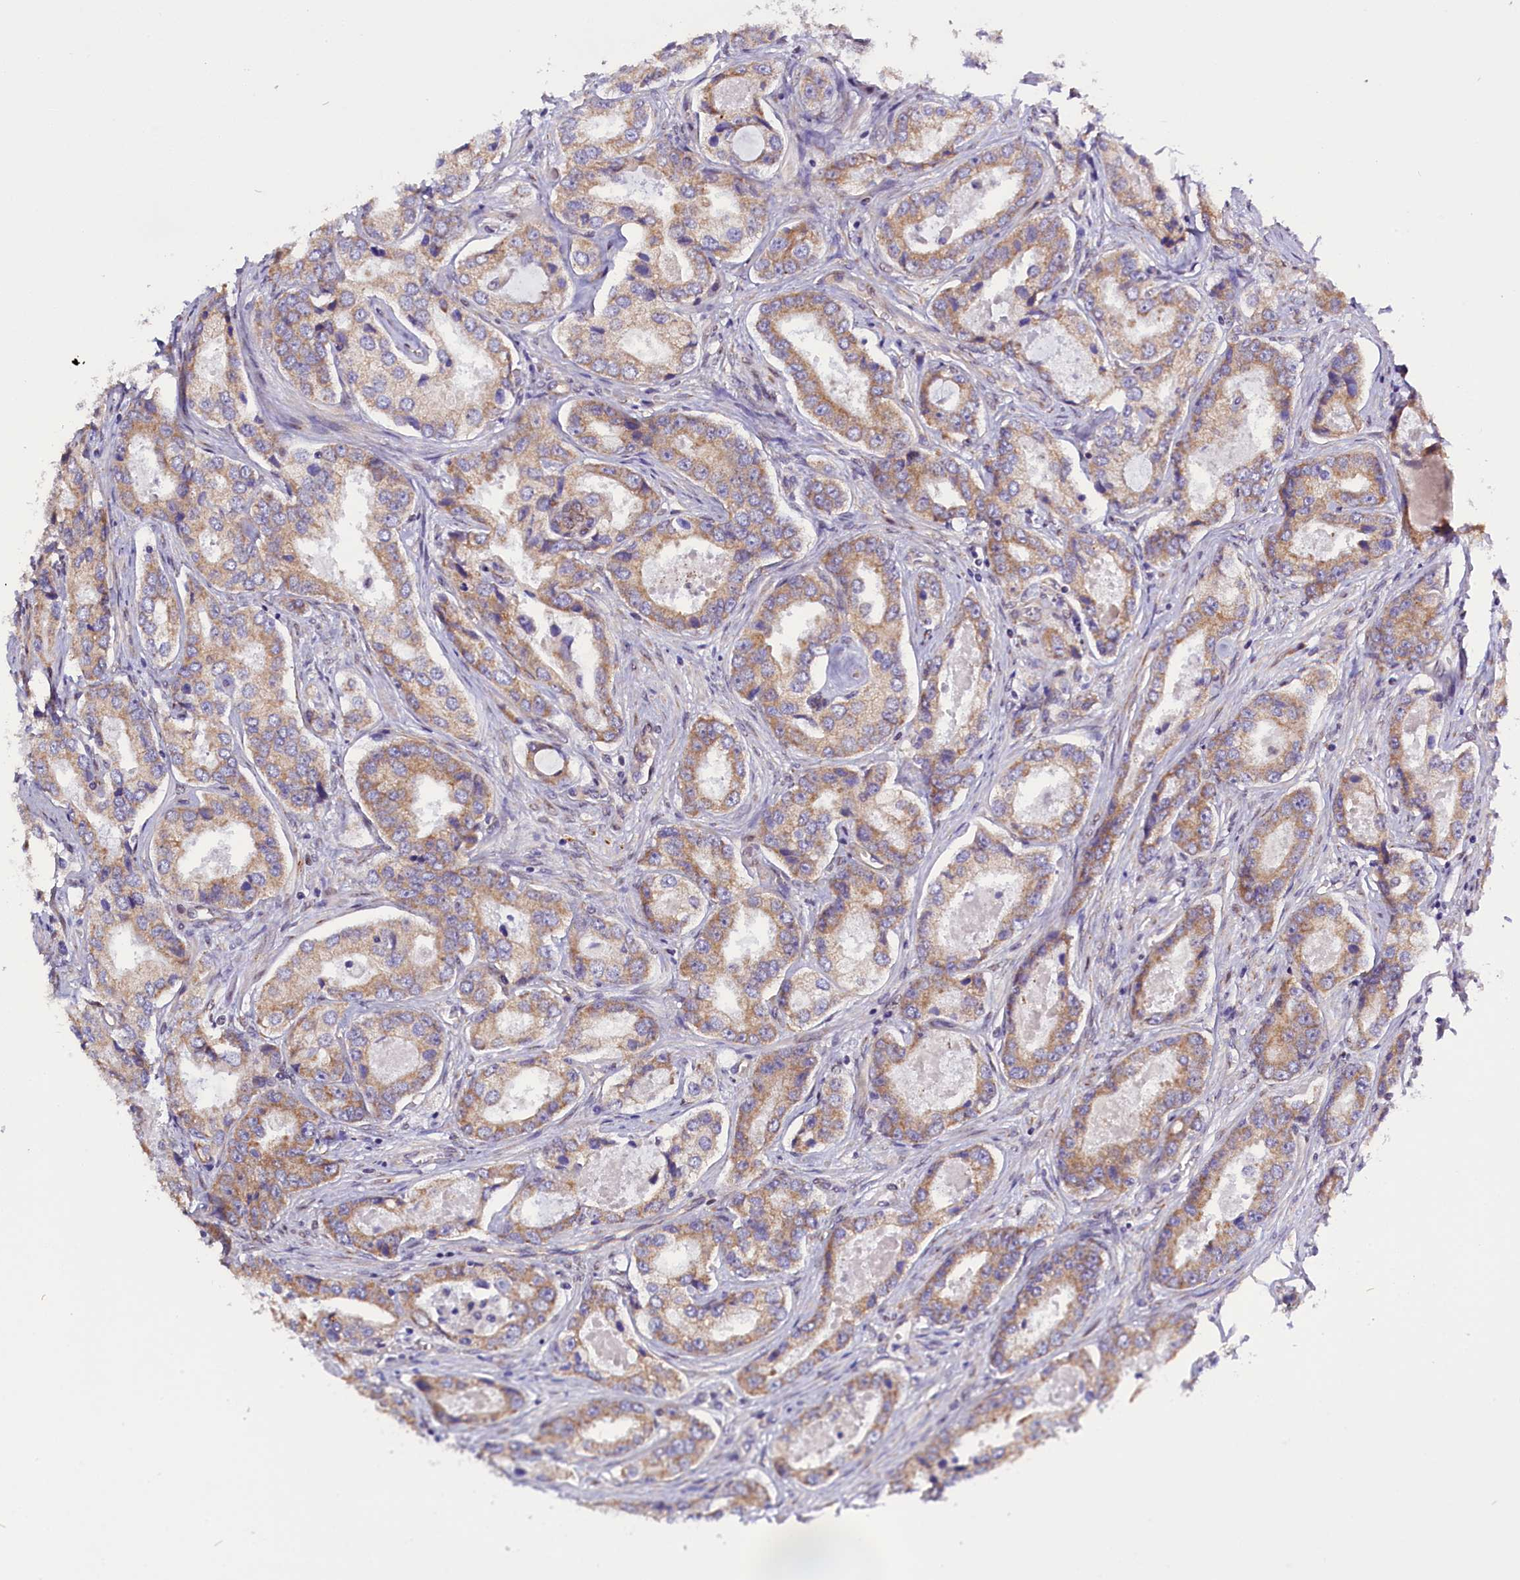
{"staining": {"intensity": "moderate", "quantity": "25%-75%", "location": "cytoplasmic/membranous"}, "tissue": "prostate cancer", "cell_type": "Tumor cells", "image_type": "cancer", "snomed": [{"axis": "morphology", "description": "Adenocarcinoma, Low grade"}, {"axis": "topography", "description": "Prostate"}], "caption": "An immunohistochemistry (IHC) histopathology image of neoplastic tissue is shown. Protein staining in brown highlights moderate cytoplasmic/membranous positivity in prostate cancer within tumor cells. (DAB = brown stain, brightfield microscopy at high magnification).", "gene": "UACA", "patient": {"sex": "male", "age": 68}}